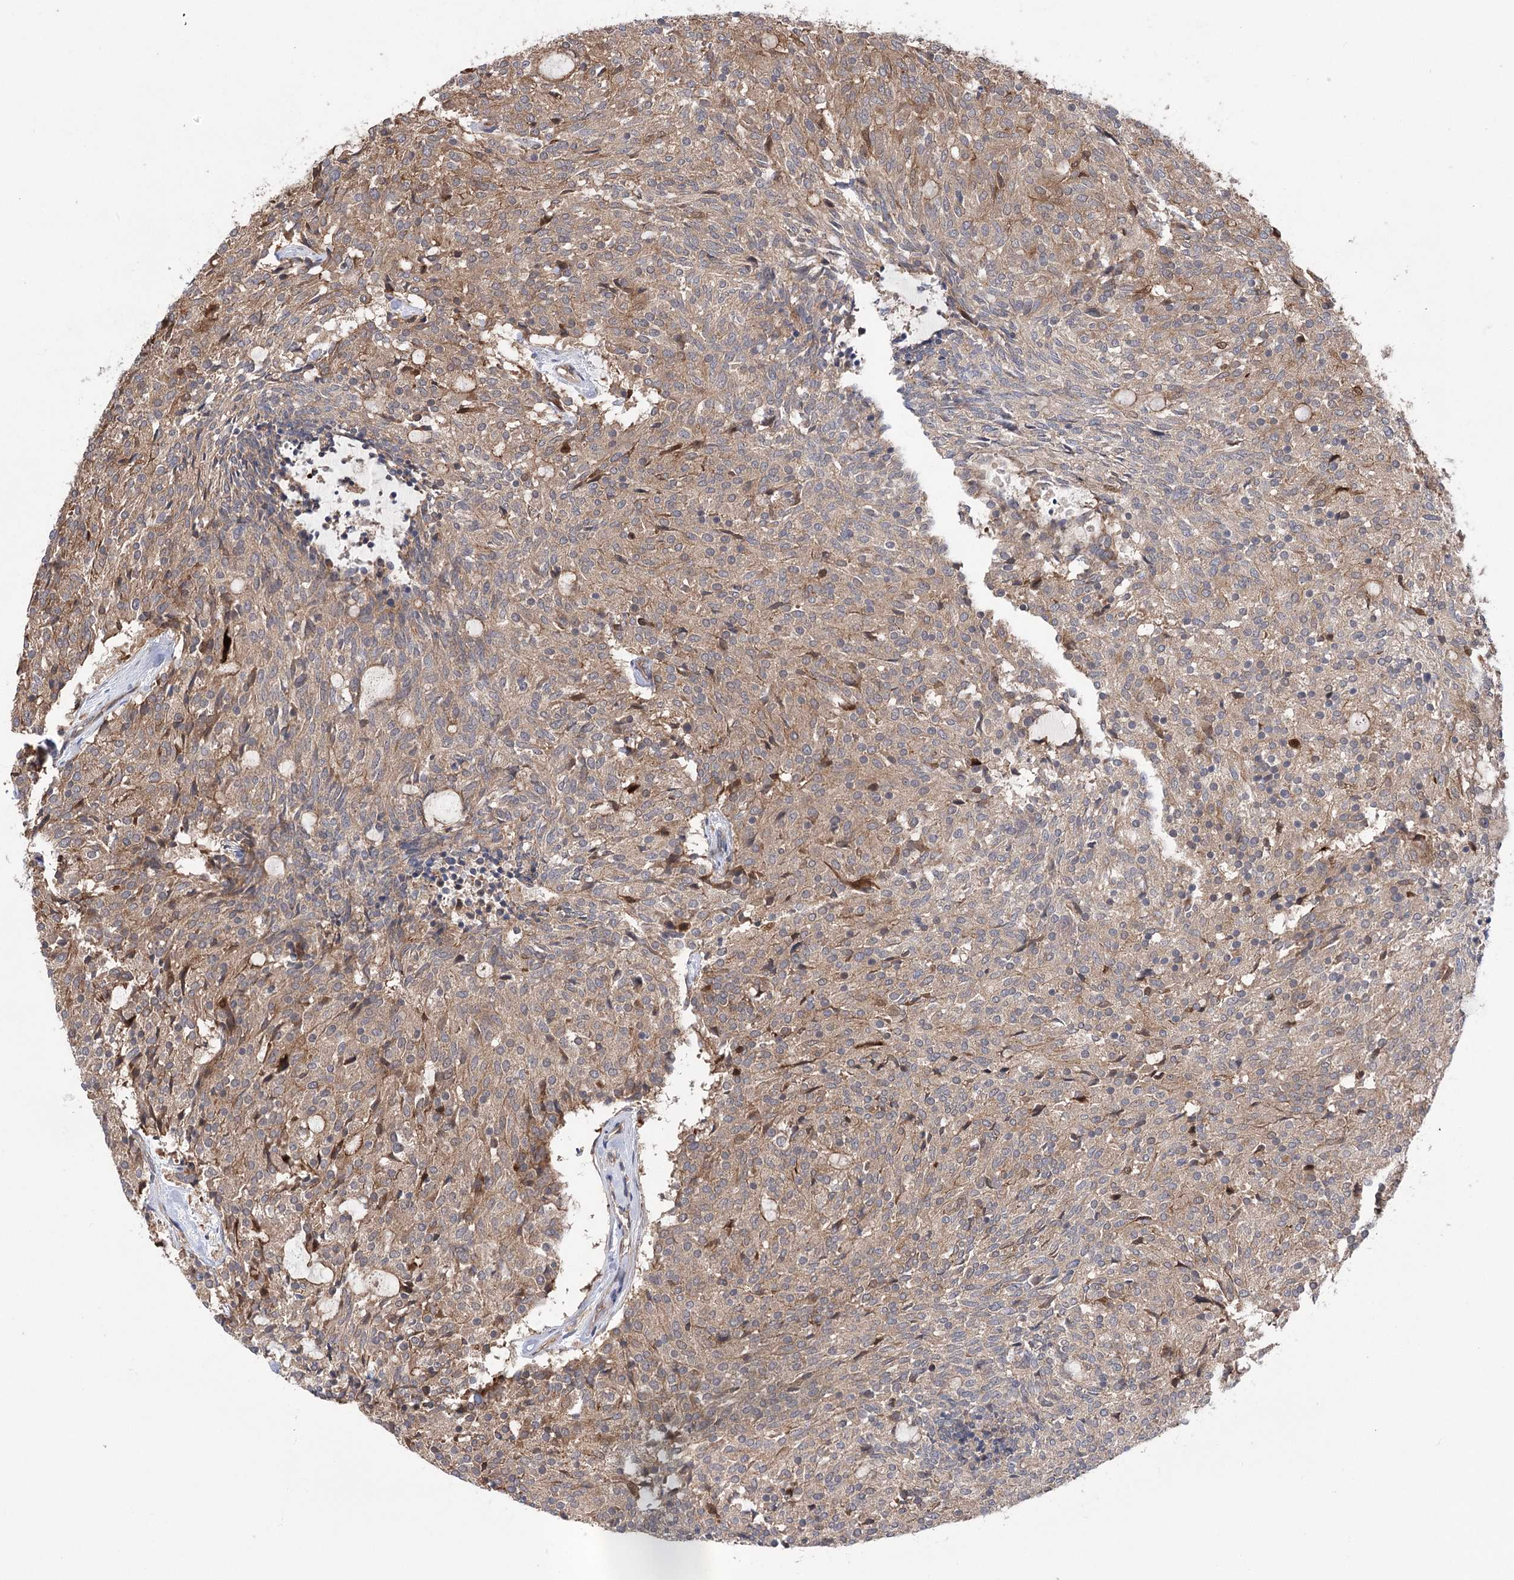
{"staining": {"intensity": "moderate", "quantity": ">75%", "location": "cytoplasmic/membranous"}, "tissue": "carcinoid", "cell_type": "Tumor cells", "image_type": "cancer", "snomed": [{"axis": "morphology", "description": "Carcinoid, malignant, NOS"}, {"axis": "topography", "description": "Pancreas"}], "caption": "Immunohistochemical staining of carcinoid reveals medium levels of moderate cytoplasmic/membranous protein staining in approximately >75% of tumor cells.", "gene": "VPS37B", "patient": {"sex": "female", "age": 54}}